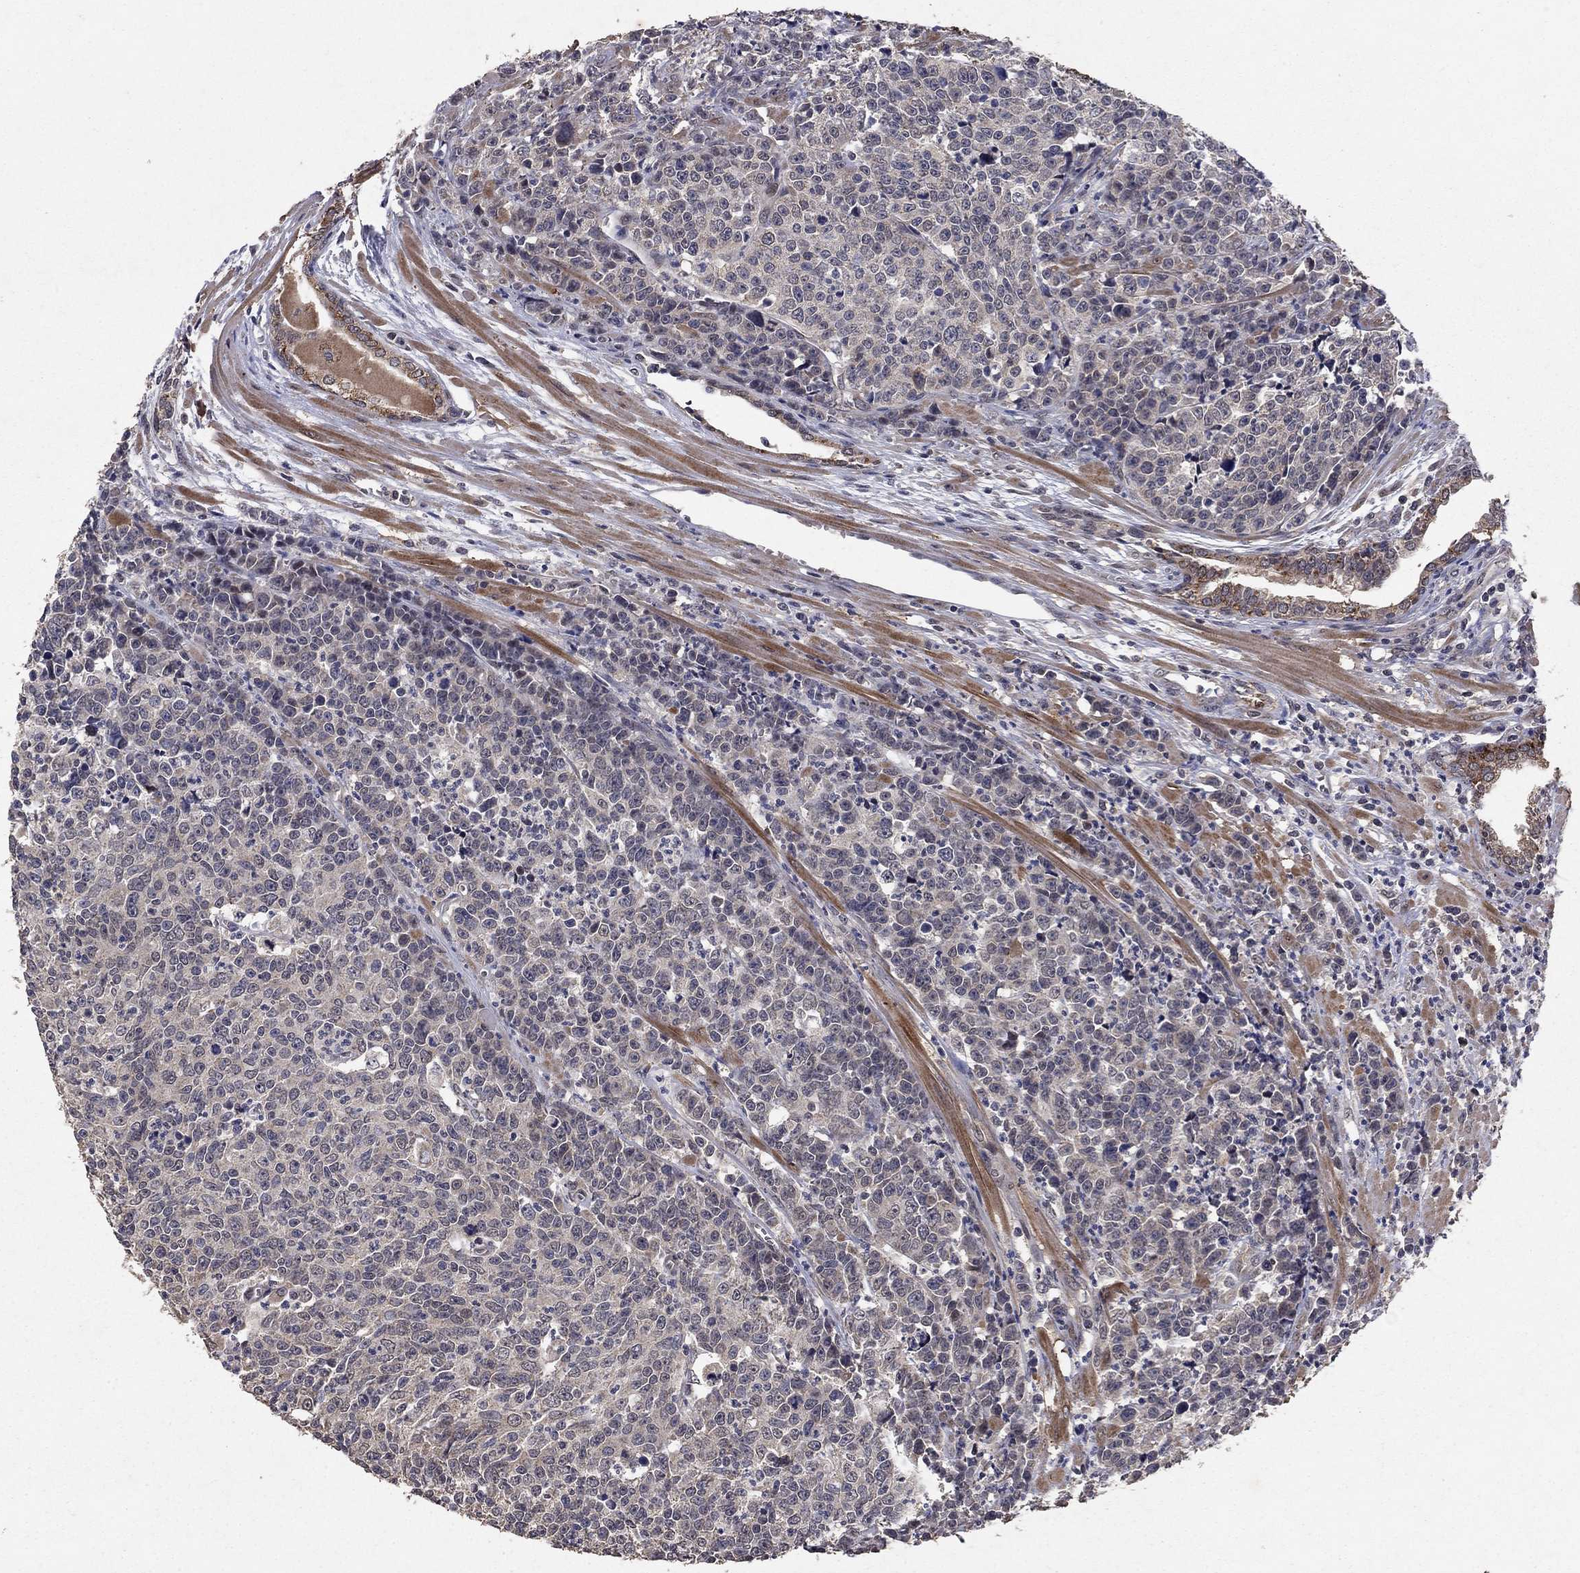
{"staining": {"intensity": "negative", "quantity": "none", "location": "none"}, "tissue": "prostate cancer", "cell_type": "Tumor cells", "image_type": "cancer", "snomed": [{"axis": "morphology", "description": "Adenocarcinoma, NOS"}, {"axis": "topography", "description": "Prostate"}], "caption": "The image shows no significant expression in tumor cells of prostate adenocarcinoma.", "gene": "DHRS1", "patient": {"sex": "male", "age": 67}}